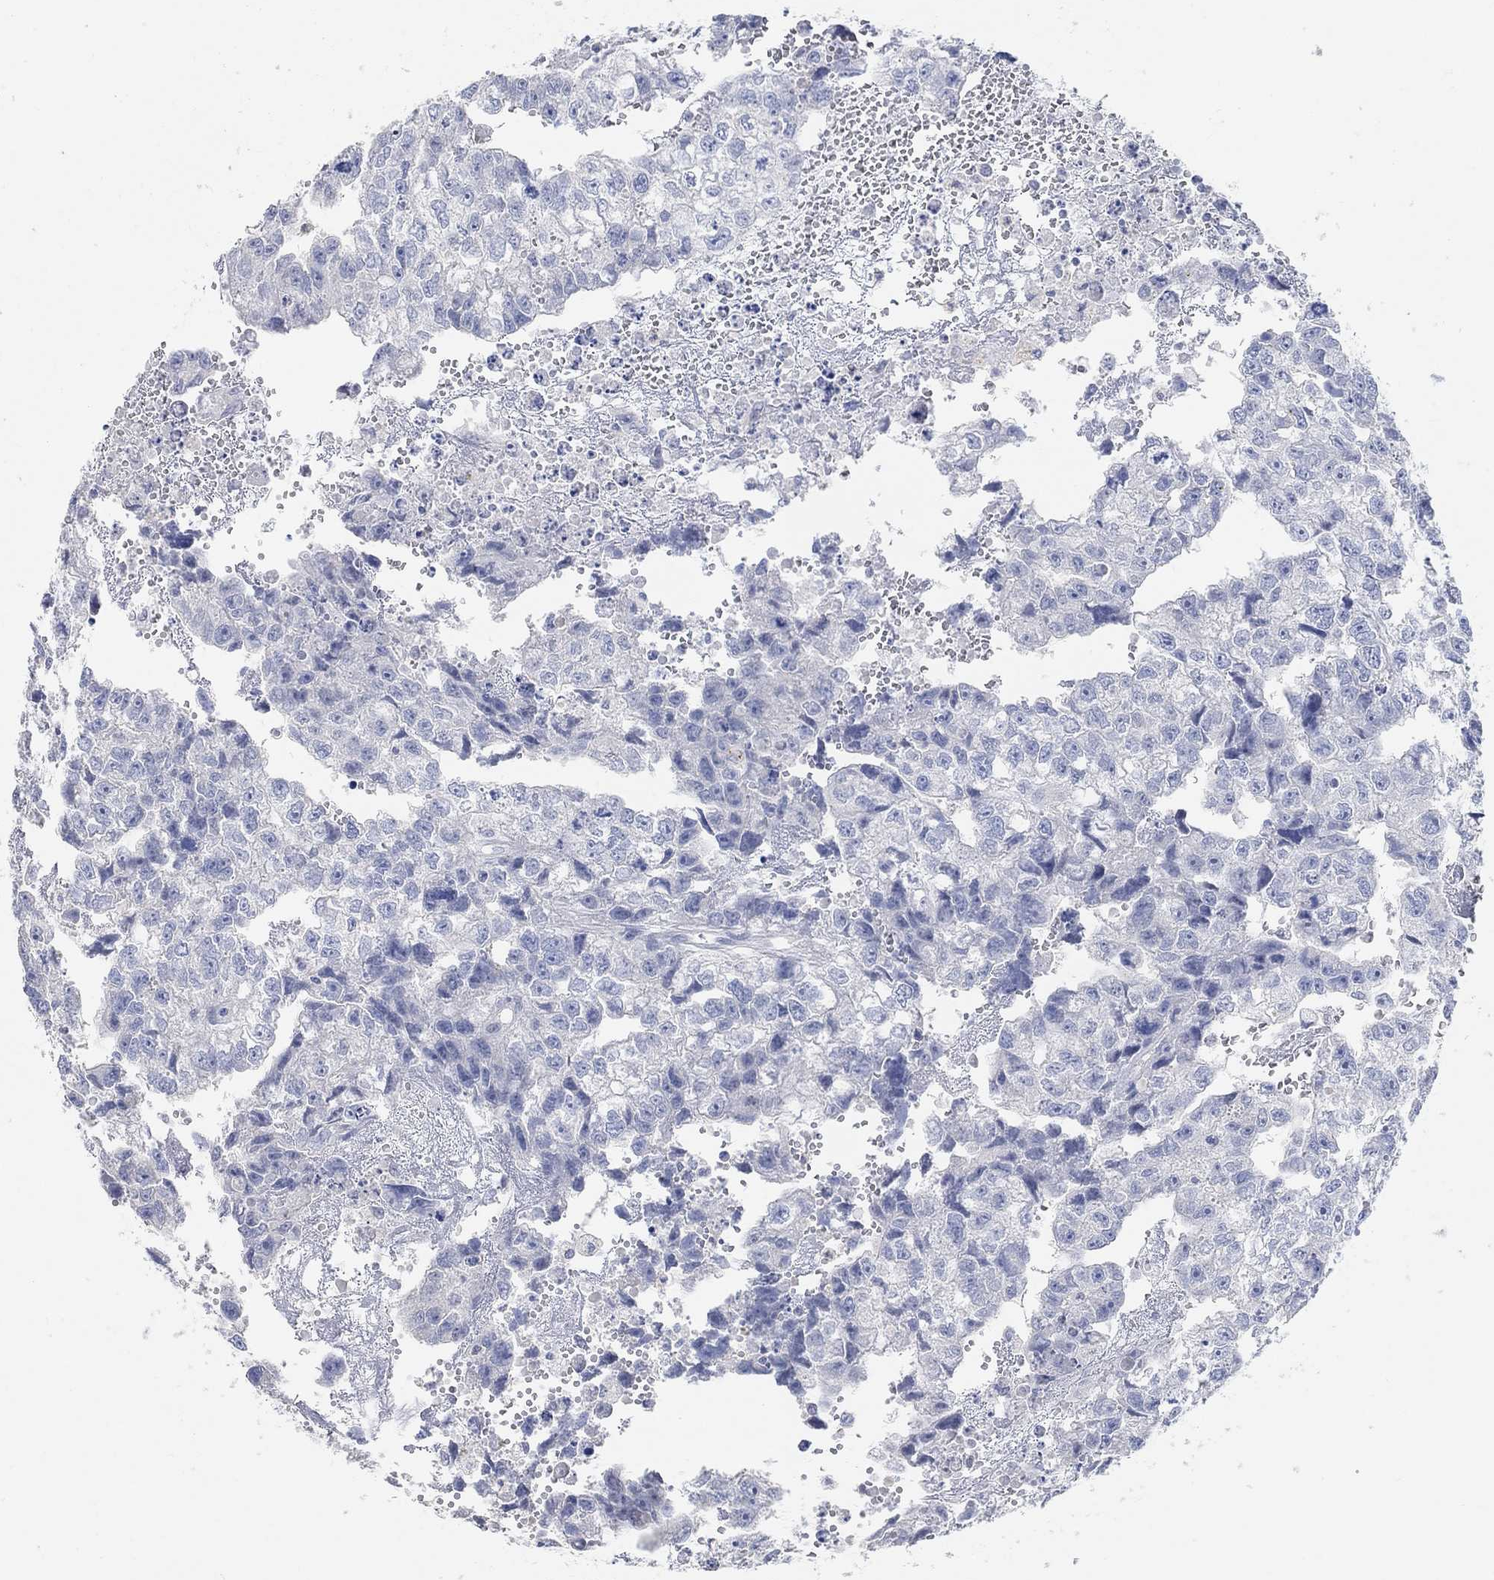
{"staining": {"intensity": "negative", "quantity": "none", "location": "none"}, "tissue": "testis cancer", "cell_type": "Tumor cells", "image_type": "cancer", "snomed": [{"axis": "morphology", "description": "Carcinoma, Embryonal, NOS"}, {"axis": "morphology", "description": "Teratoma, malignant, NOS"}, {"axis": "topography", "description": "Testis"}], "caption": "This is a micrograph of immunohistochemistry staining of testis cancer, which shows no positivity in tumor cells.", "gene": "NLRP14", "patient": {"sex": "male", "age": 44}}